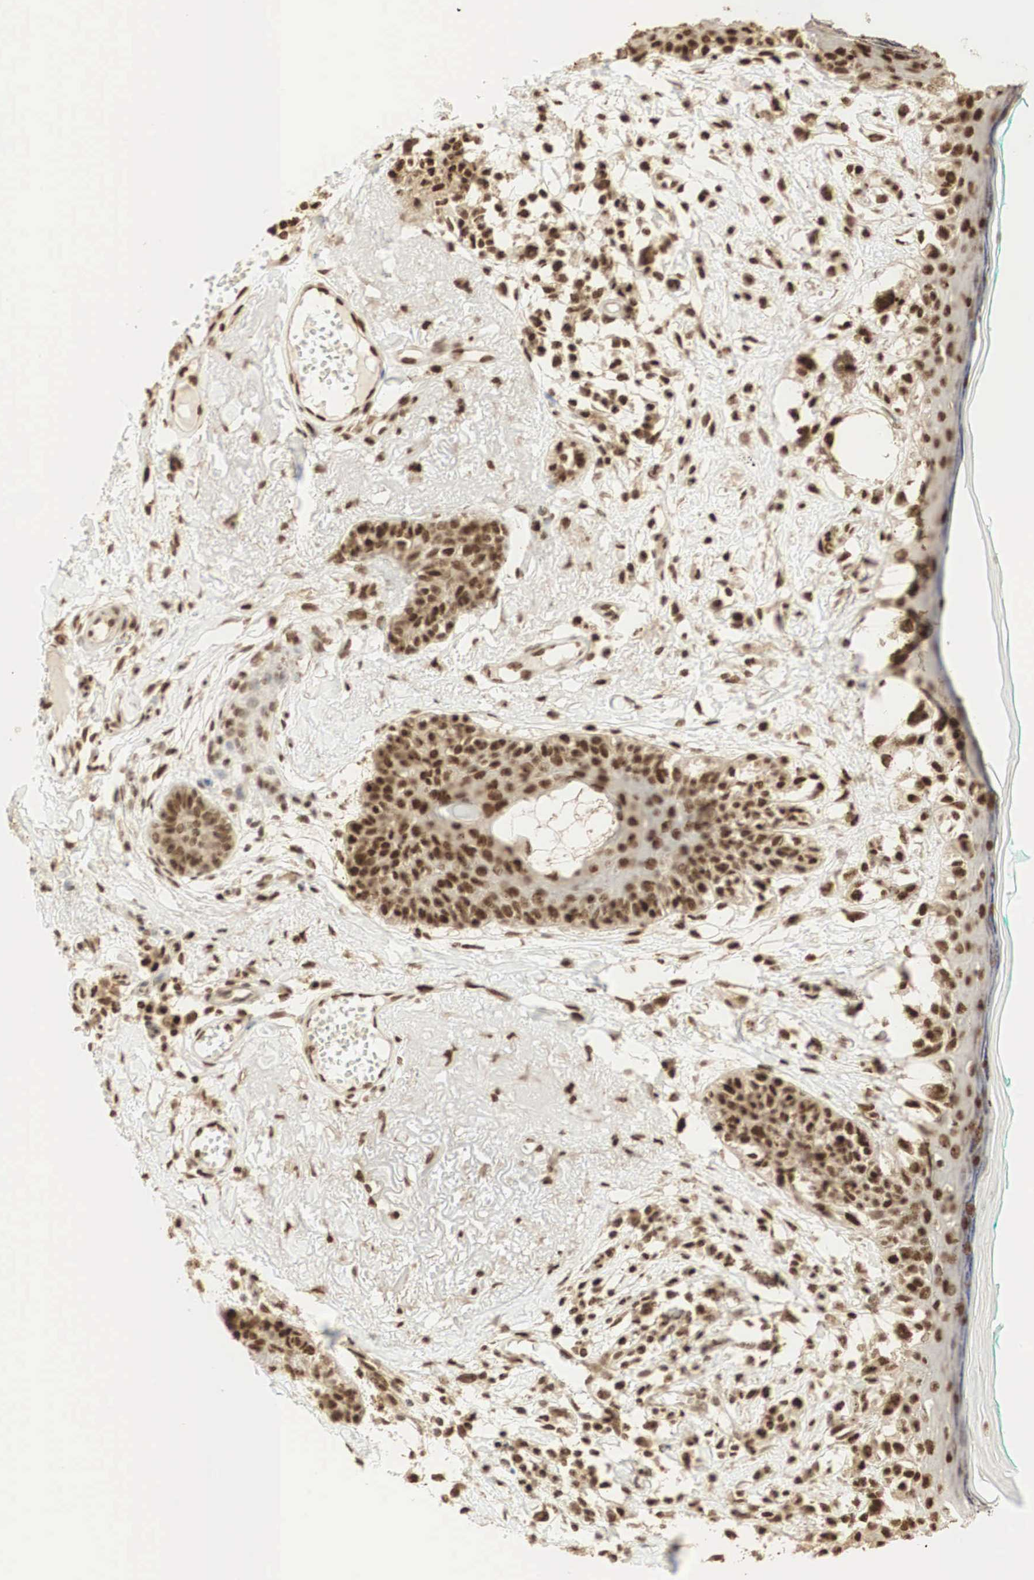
{"staining": {"intensity": "strong", "quantity": ">75%", "location": "cytoplasmic/membranous,nuclear"}, "tissue": "melanoma", "cell_type": "Tumor cells", "image_type": "cancer", "snomed": [{"axis": "morphology", "description": "Malignant melanoma, NOS"}, {"axis": "topography", "description": "Skin"}], "caption": "About >75% of tumor cells in melanoma show strong cytoplasmic/membranous and nuclear protein positivity as visualized by brown immunohistochemical staining.", "gene": "RNF113A", "patient": {"sex": "male", "age": 80}}